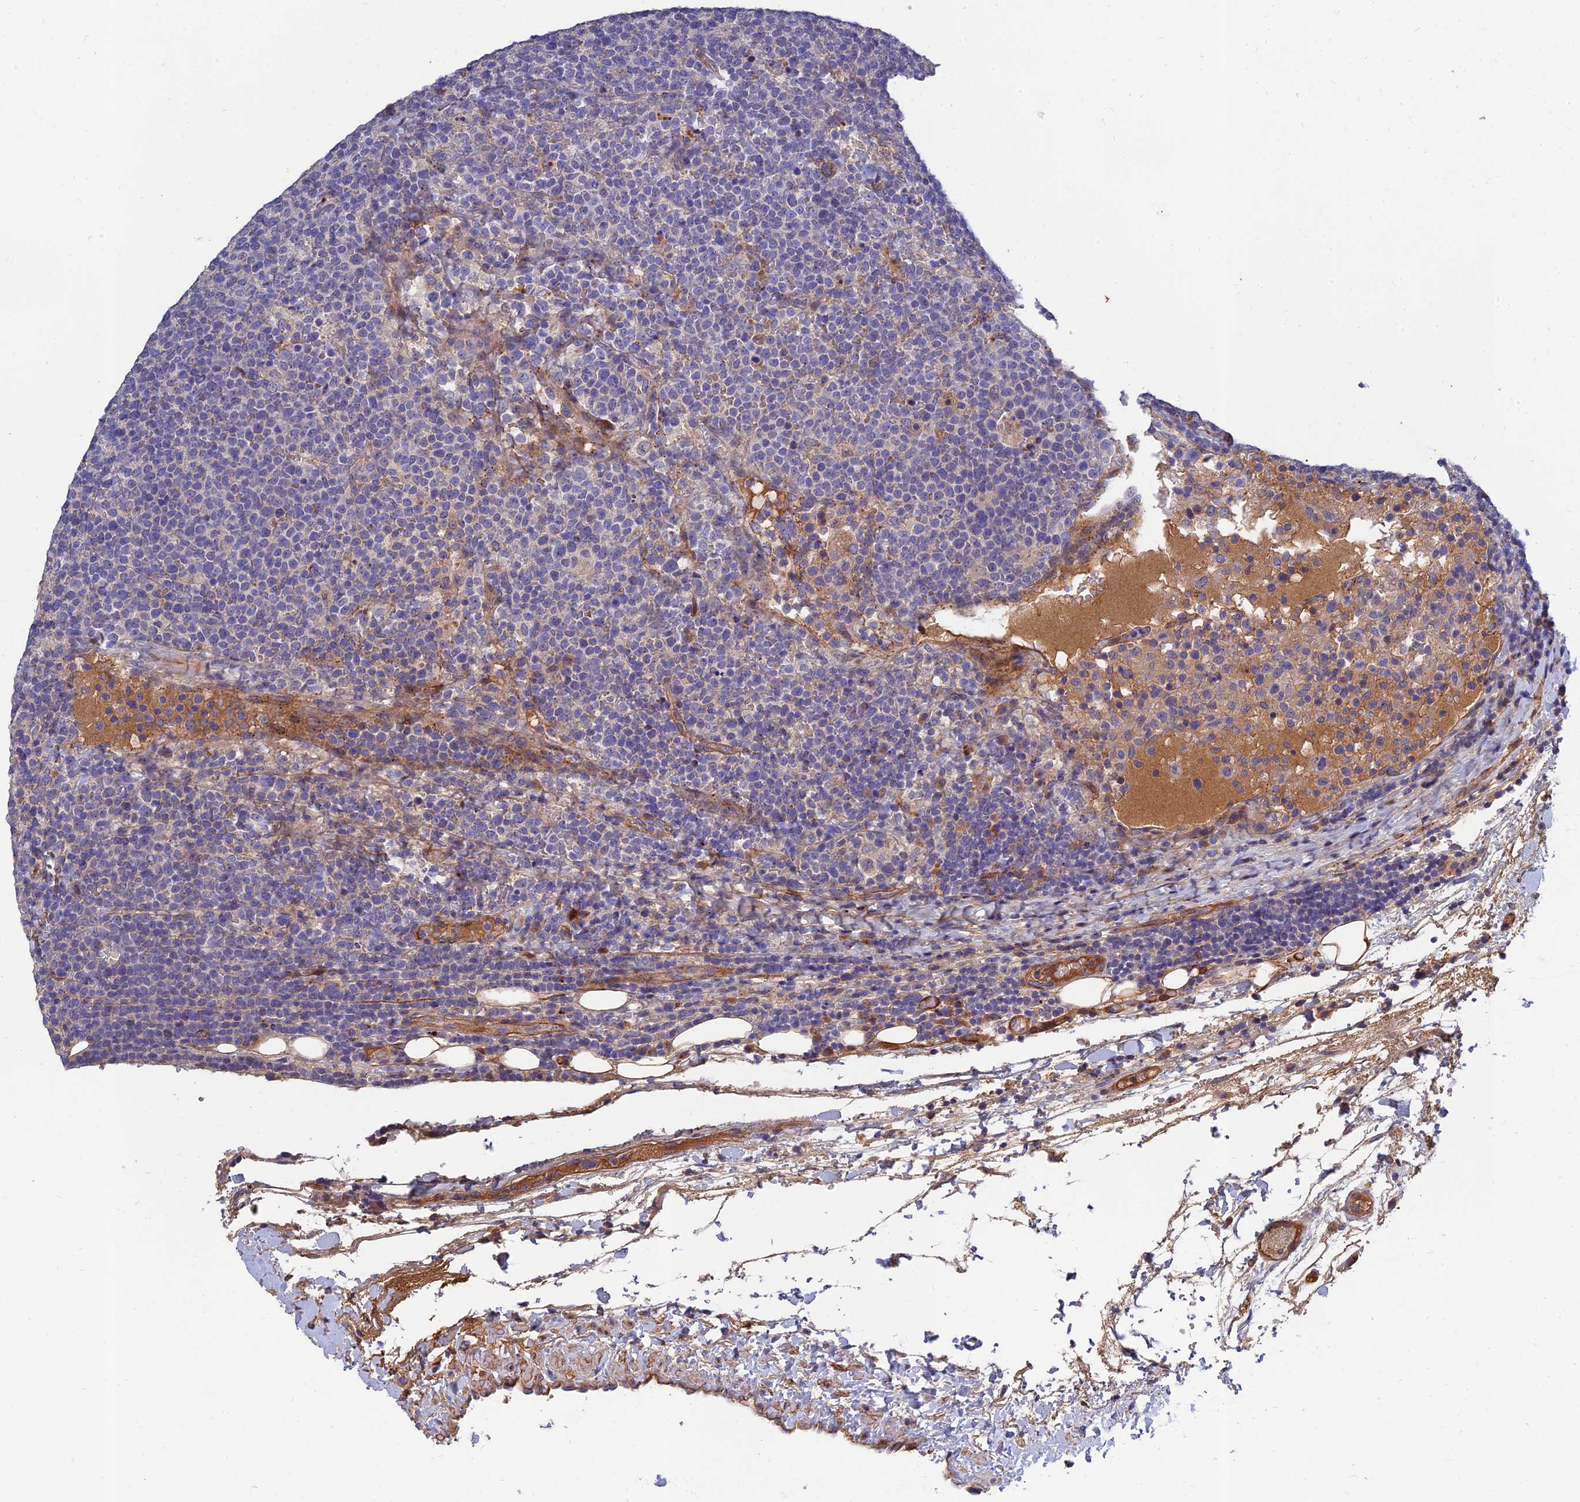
{"staining": {"intensity": "negative", "quantity": "none", "location": "none"}, "tissue": "lymphoma", "cell_type": "Tumor cells", "image_type": "cancer", "snomed": [{"axis": "morphology", "description": "Malignant lymphoma, non-Hodgkin's type, High grade"}, {"axis": "topography", "description": "Lymph node"}], "caption": "Immunohistochemistry histopathology image of human malignant lymphoma, non-Hodgkin's type (high-grade) stained for a protein (brown), which exhibits no expression in tumor cells.", "gene": "MRPL35", "patient": {"sex": "male", "age": 61}}